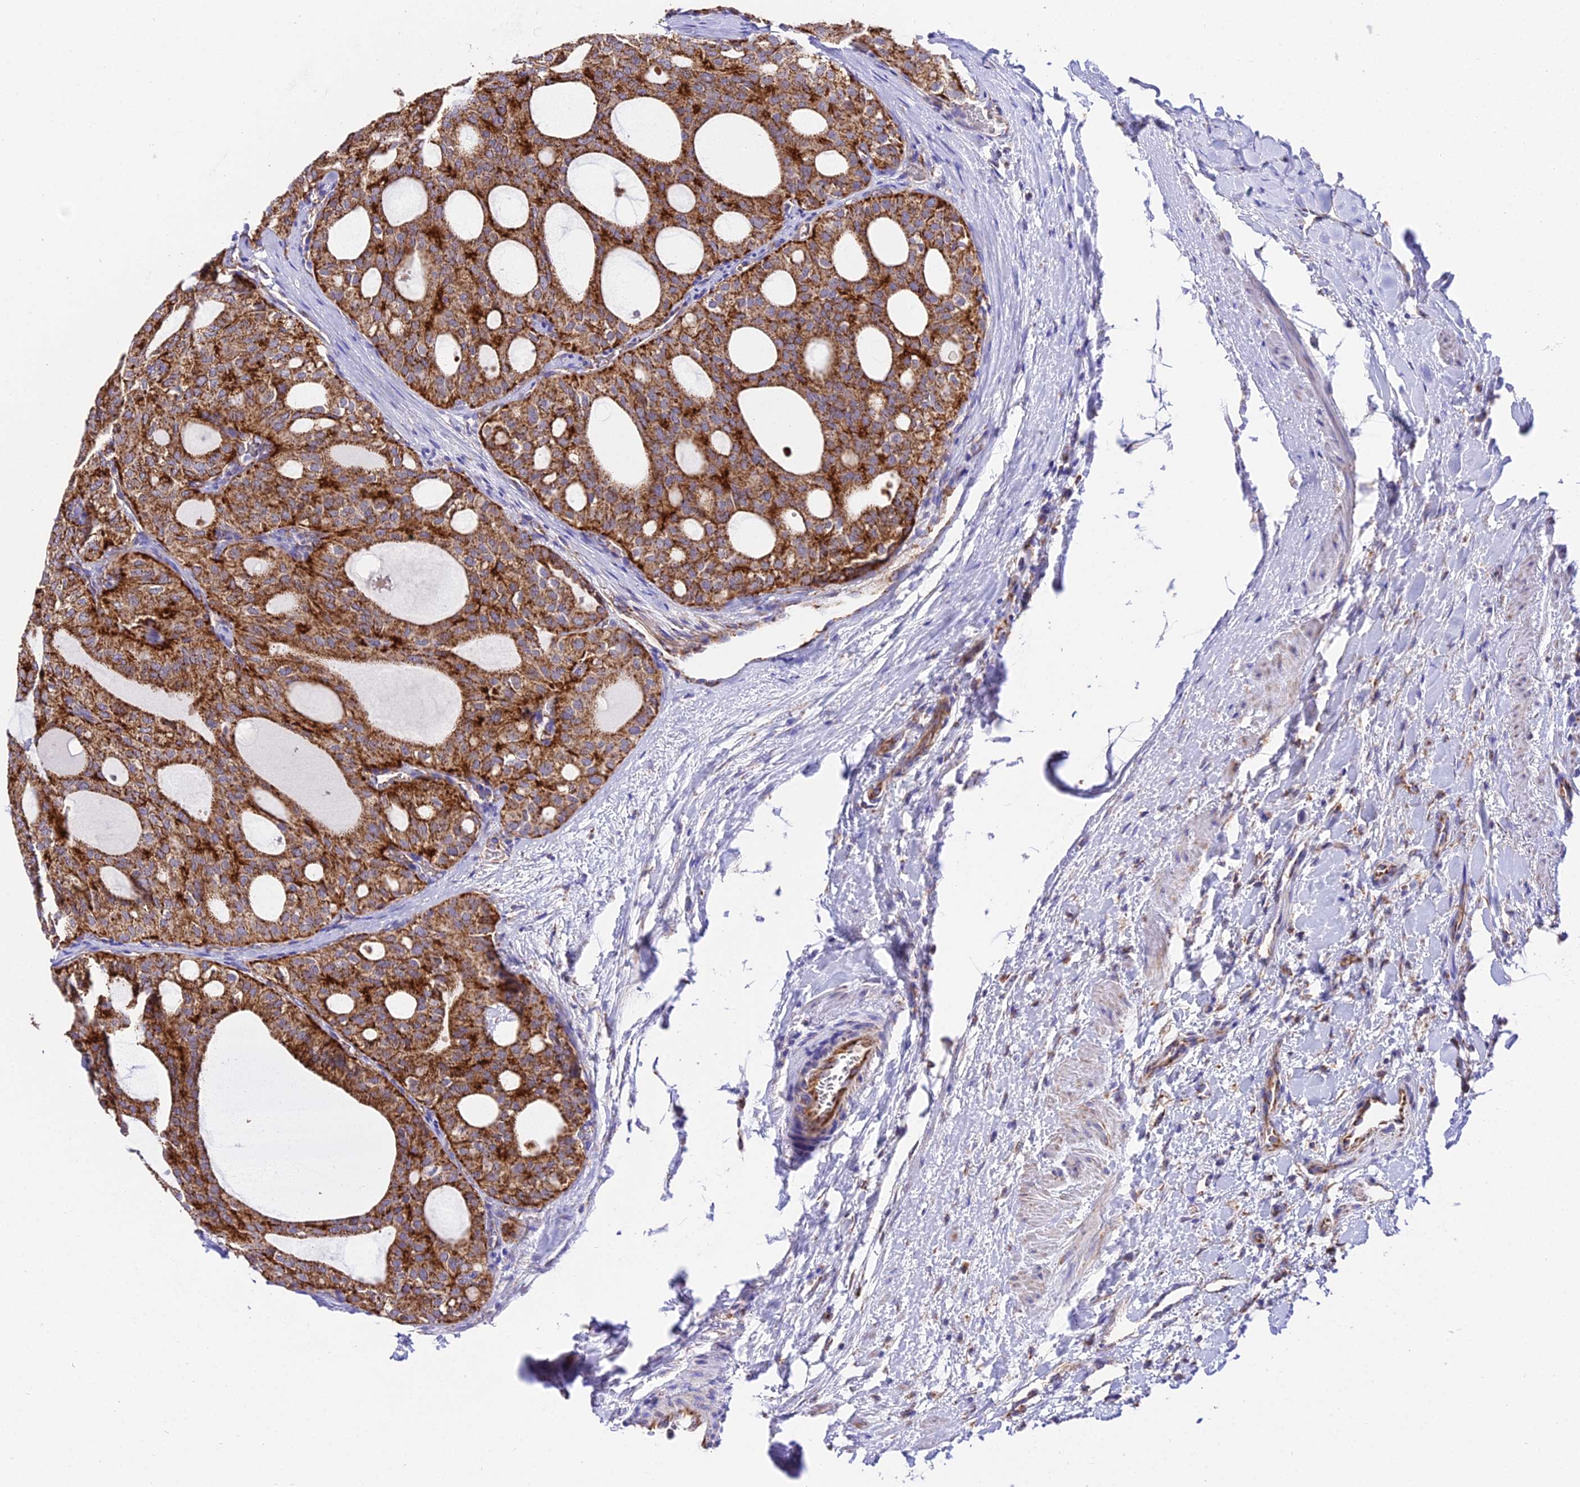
{"staining": {"intensity": "strong", "quantity": ">75%", "location": "cytoplasmic/membranous"}, "tissue": "thyroid cancer", "cell_type": "Tumor cells", "image_type": "cancer", "snomed": [{"axis": "morphology", "description": "Follicular adenoma carcinoma, NOS"}, {"axis": "topography", "description": "Thyroid gland"}], "caption": "A brown stain labels strong cytoplasmic/membranous expression of a protein in human thyroid cancer tumor cells.", "gene": "OCIAD1", "patient": {"sex": "male", "age": 75}}